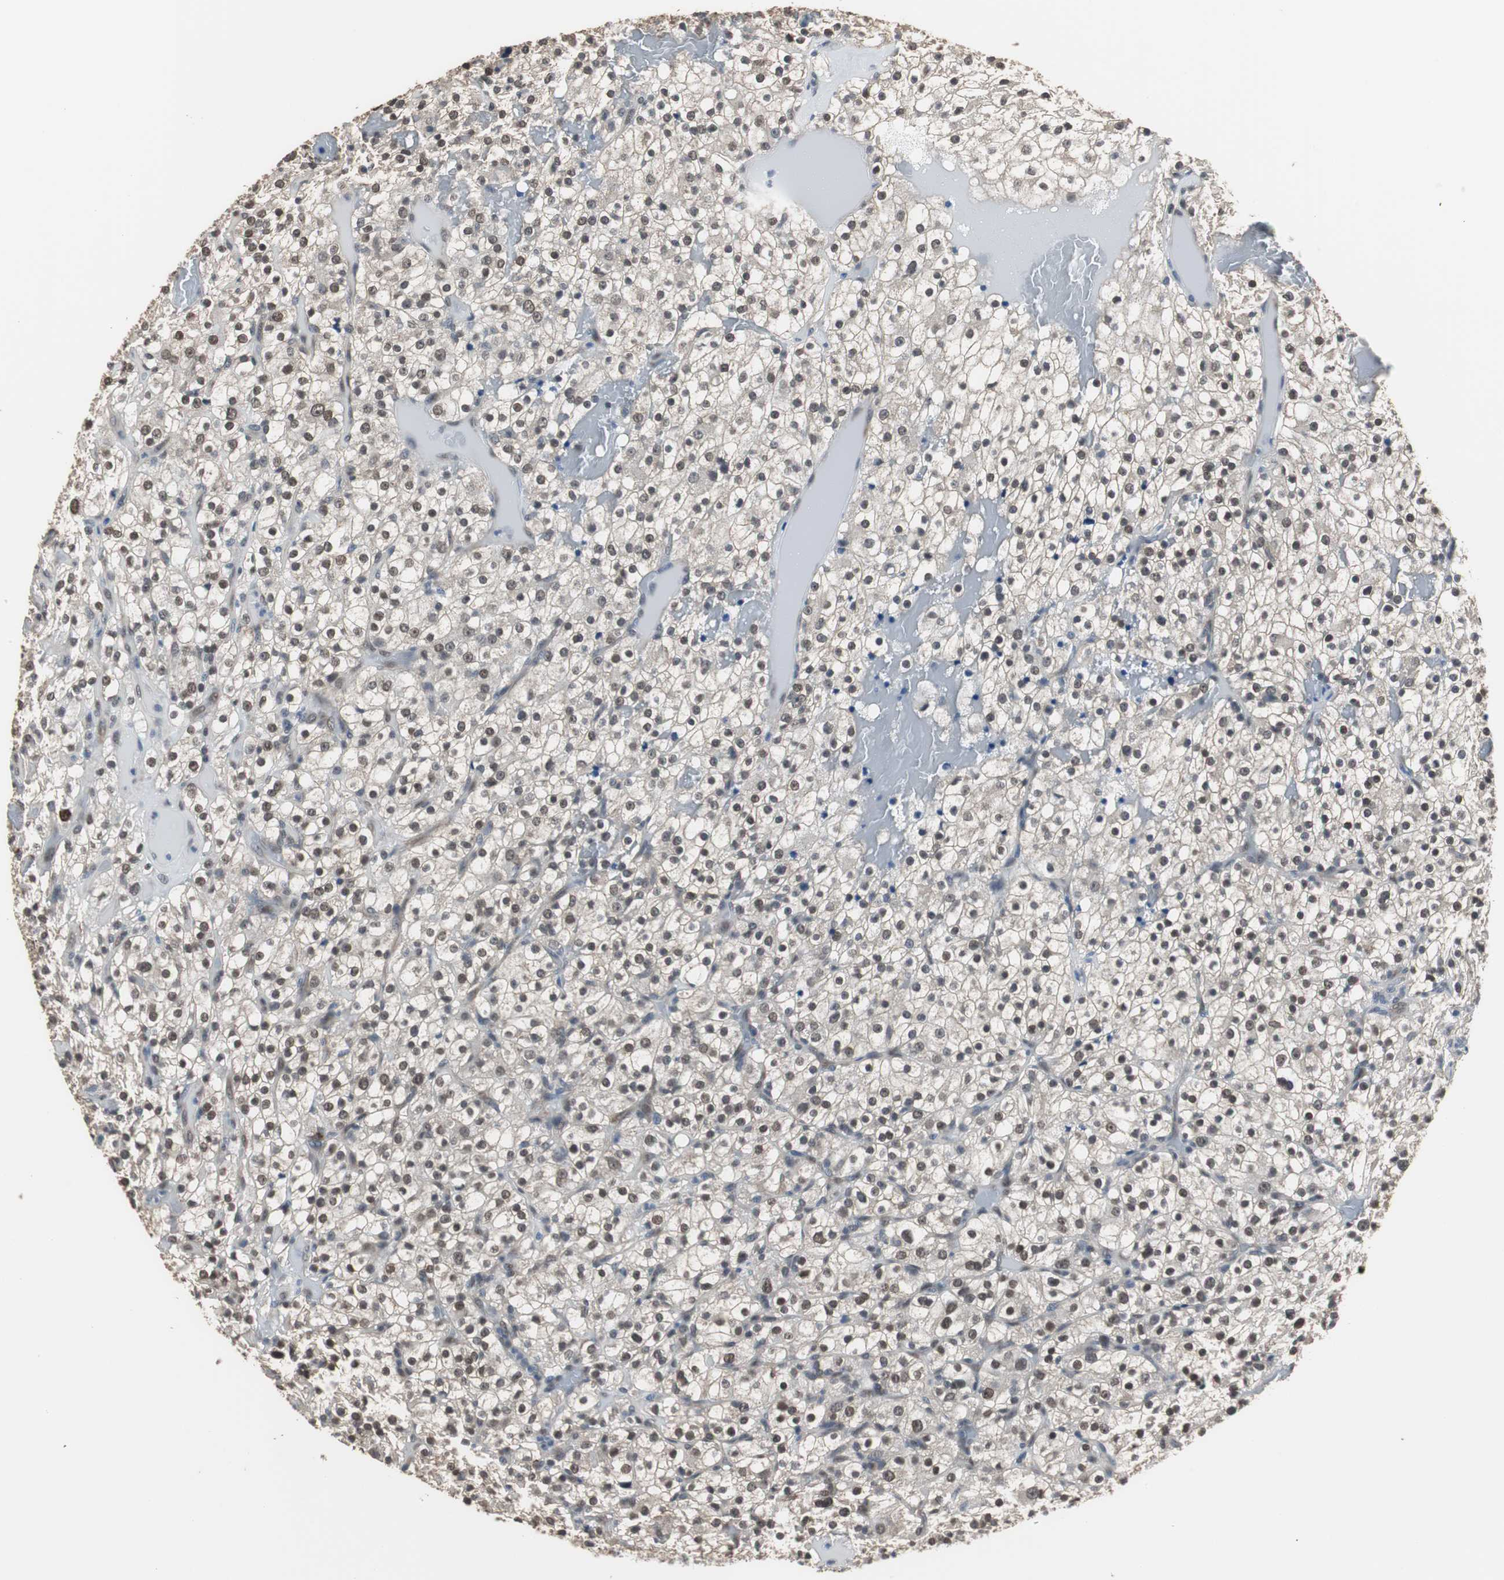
{"staining": {"intensity": "moderate", "quantity": ">75%", "location": "nuclear"}, "tissue": "renal cancer", "cell_type": "Tumor cells", "image_type": "cancer", "snomed": [{"axis": "morphology", "description": "Normal tissue, NOS"}, {"axis": "morphology", "description": "Adenocarcinoma, NOS"}, {"axis": "topography", "description": "Kidney"}], "caption": "Adenocarcinoma (renal) tissue shows moderate nuclear positivity in approximately >75% of tumor cells", "gene": "ZHX2", "patient": {"sex": "female", "age": 72}}